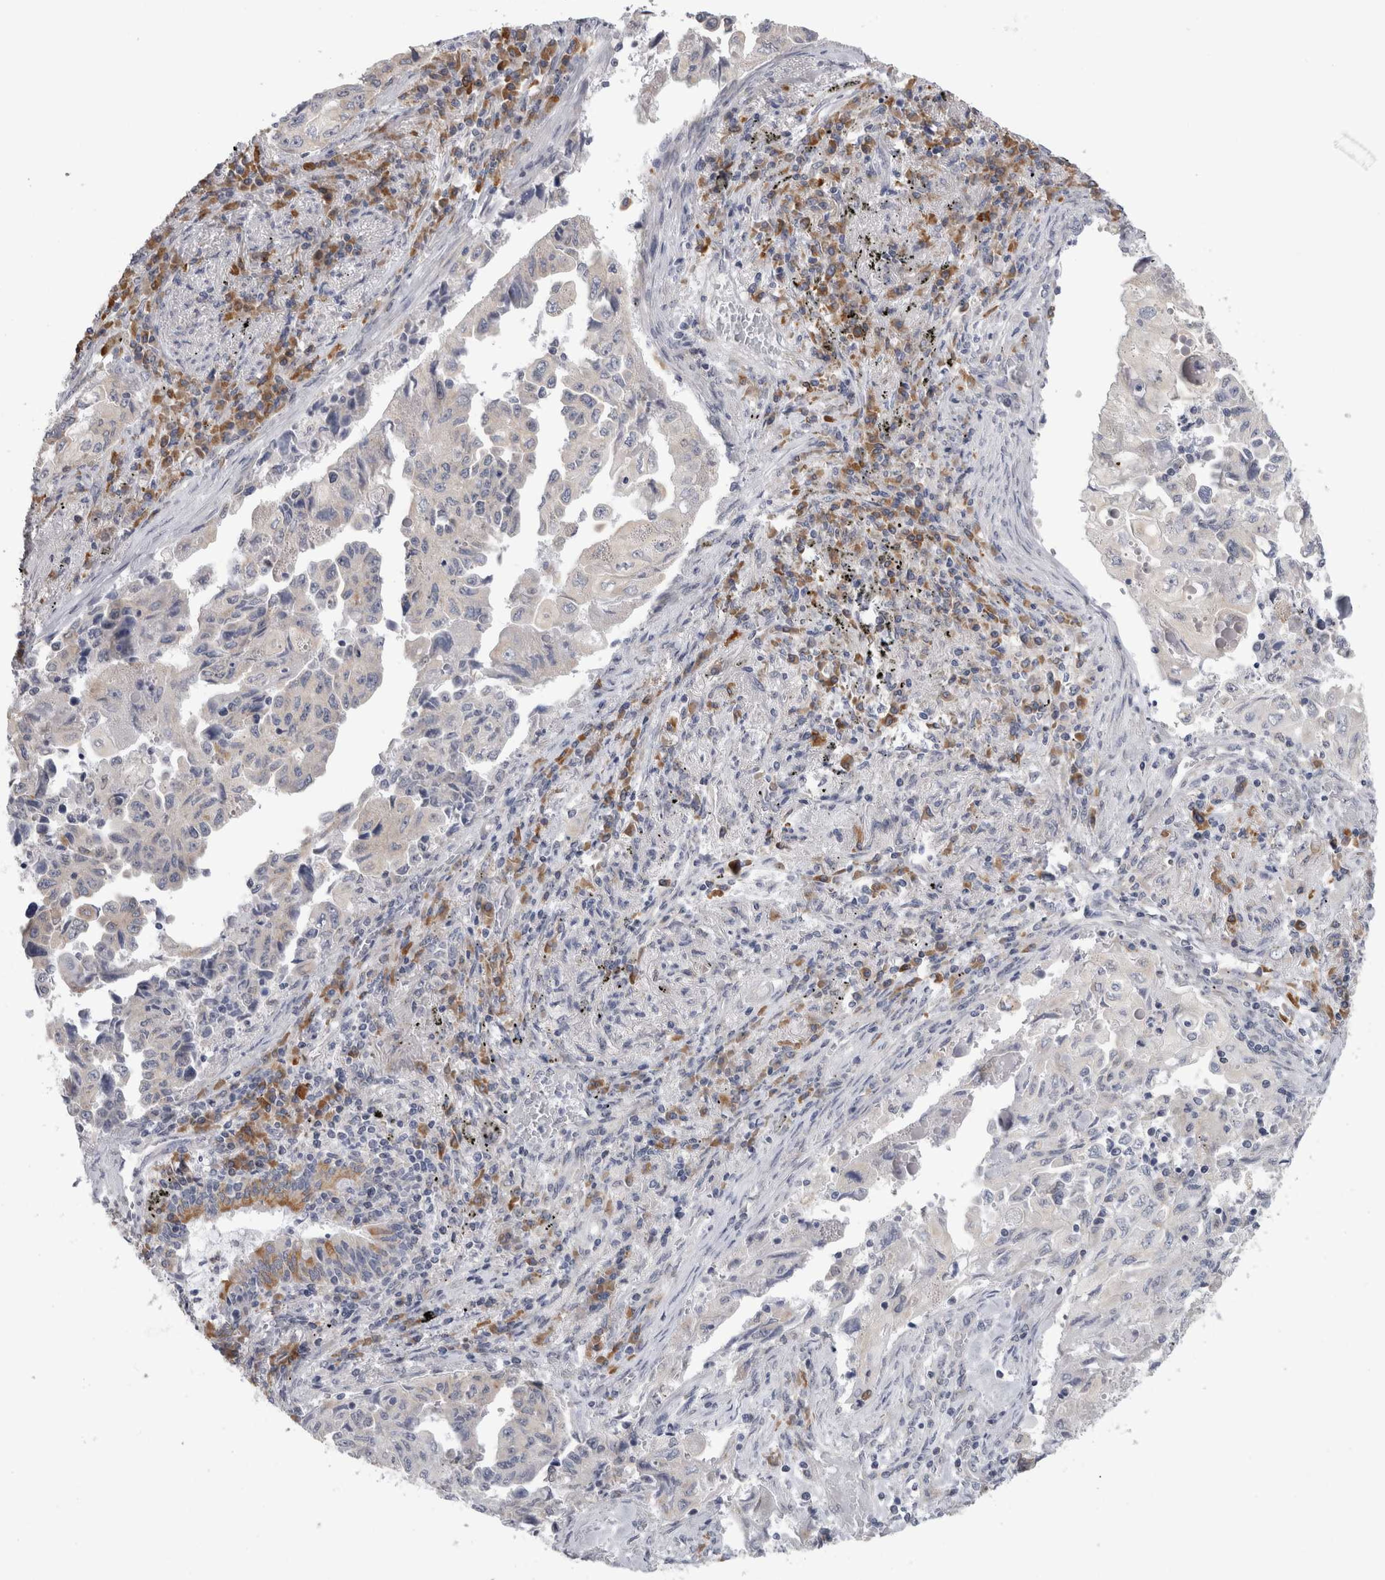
{"staining": {"intensity": "negative", "quantity": "none", "location": "none"}, "tissue": "lung cancer", "cell_type": "Tumor cells", "image_type": "cancer", "snomed": [{"axis": "morphology", "description": "Adenocarcinoma, NOS"}, {"axis": "topography", "description": "Lung"}], "caption": "A histopathology image of adenocarcinoma (lung) stained for a protein exhibits no brown staining in tumor cells.", "gene": "TMEM242", "patient": {"sex": "female", "age": 51}}